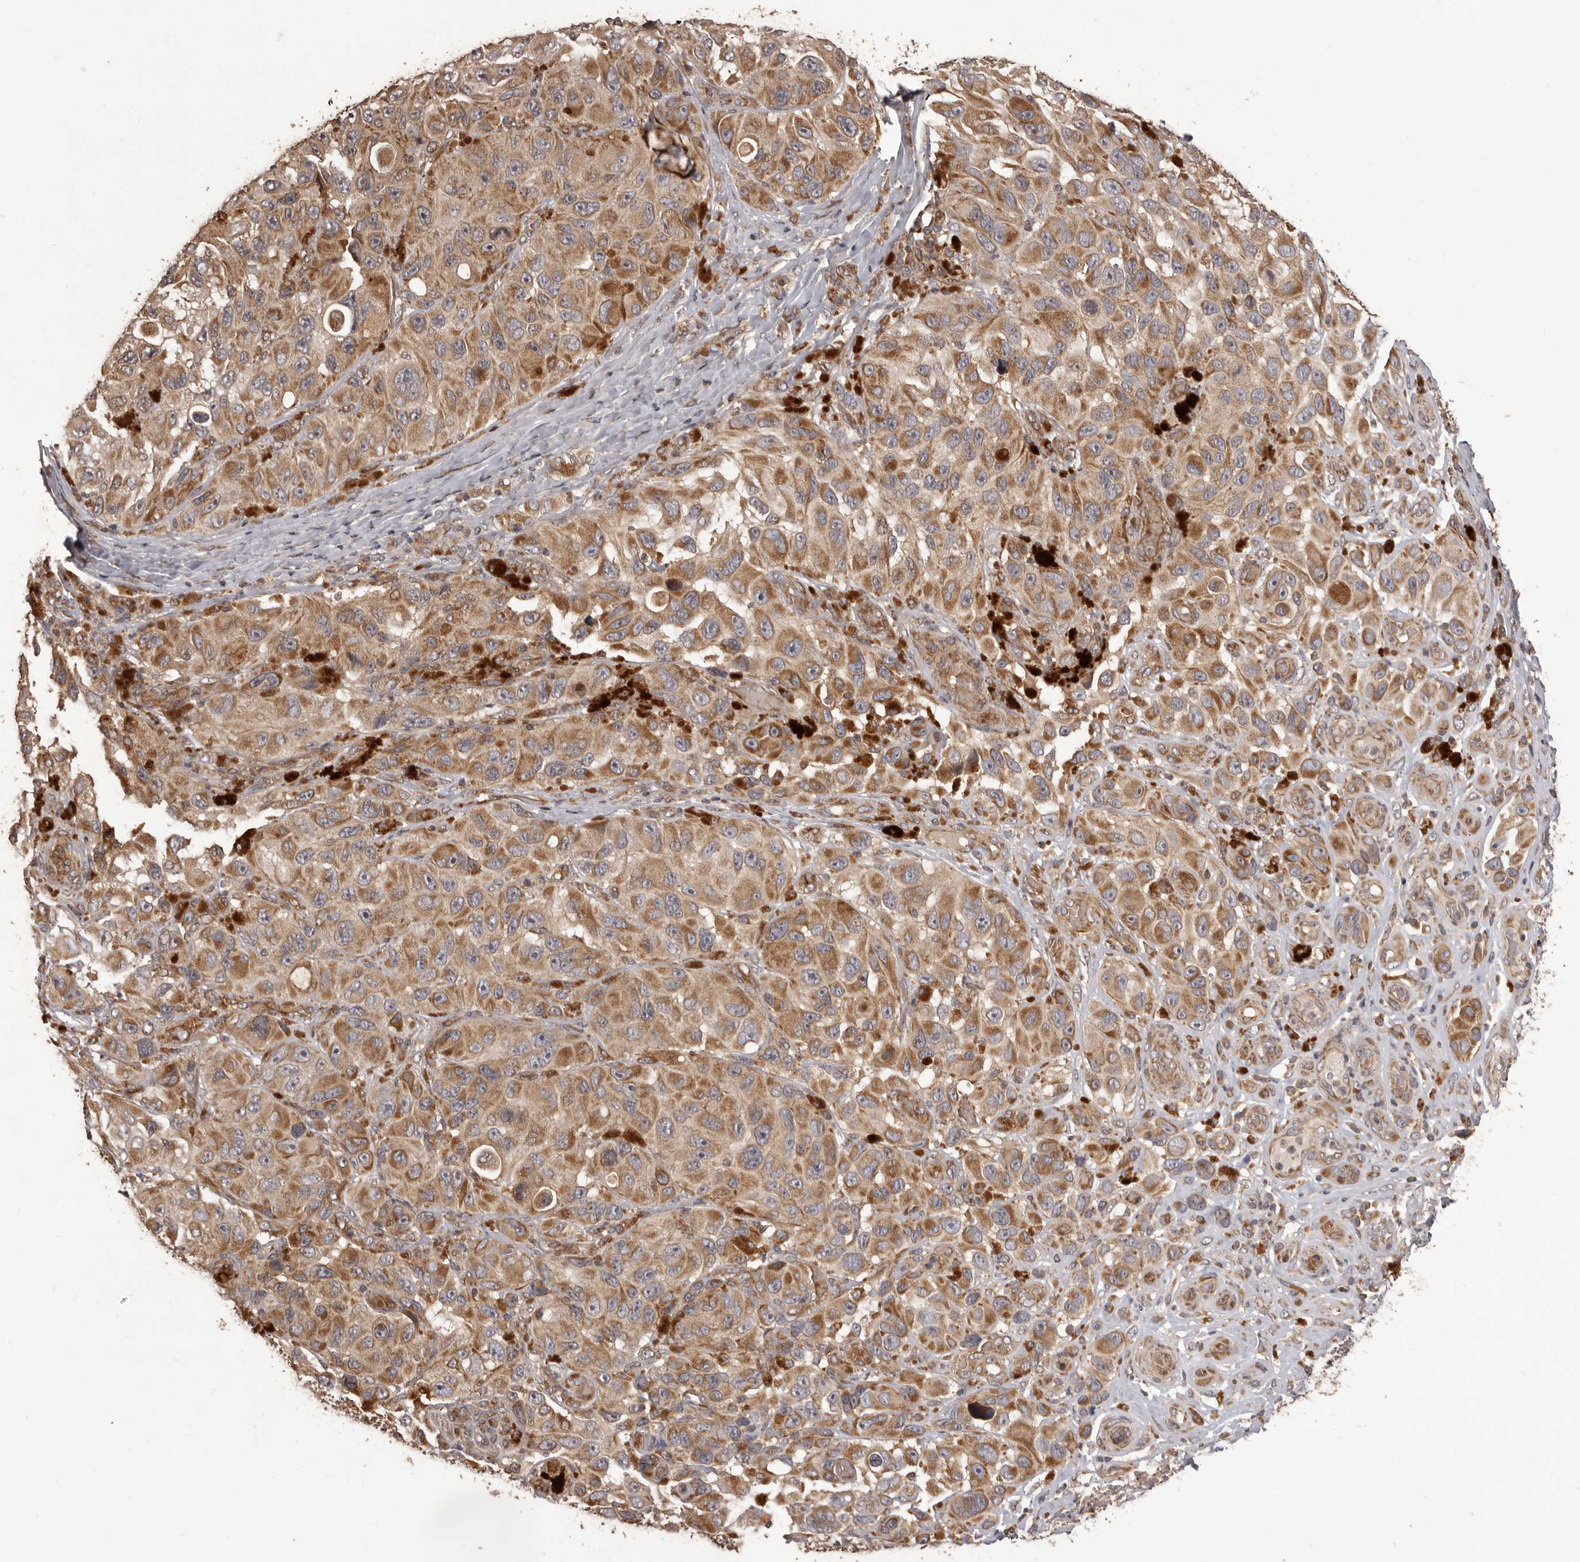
{"staining": {"intensity": "moderate", "quantity": ">75%", "location": "cytoplasmic/membranous"}, "tissue": "melanoma", "cell_type": "Tumor cells", "image_type": "cancer", "snomed": [{"axis": "morphology", "description": "Malignant melanoma, NOS"}, {"axis": "topography", "description": "Skin"}], "caption": "Tumor cells display moderate cytoplasmic/membranous positivity in approximately >75% of cells in melanoma.", "gene": "QRSL1", "patient": {"sex": "female", "age": 73}}